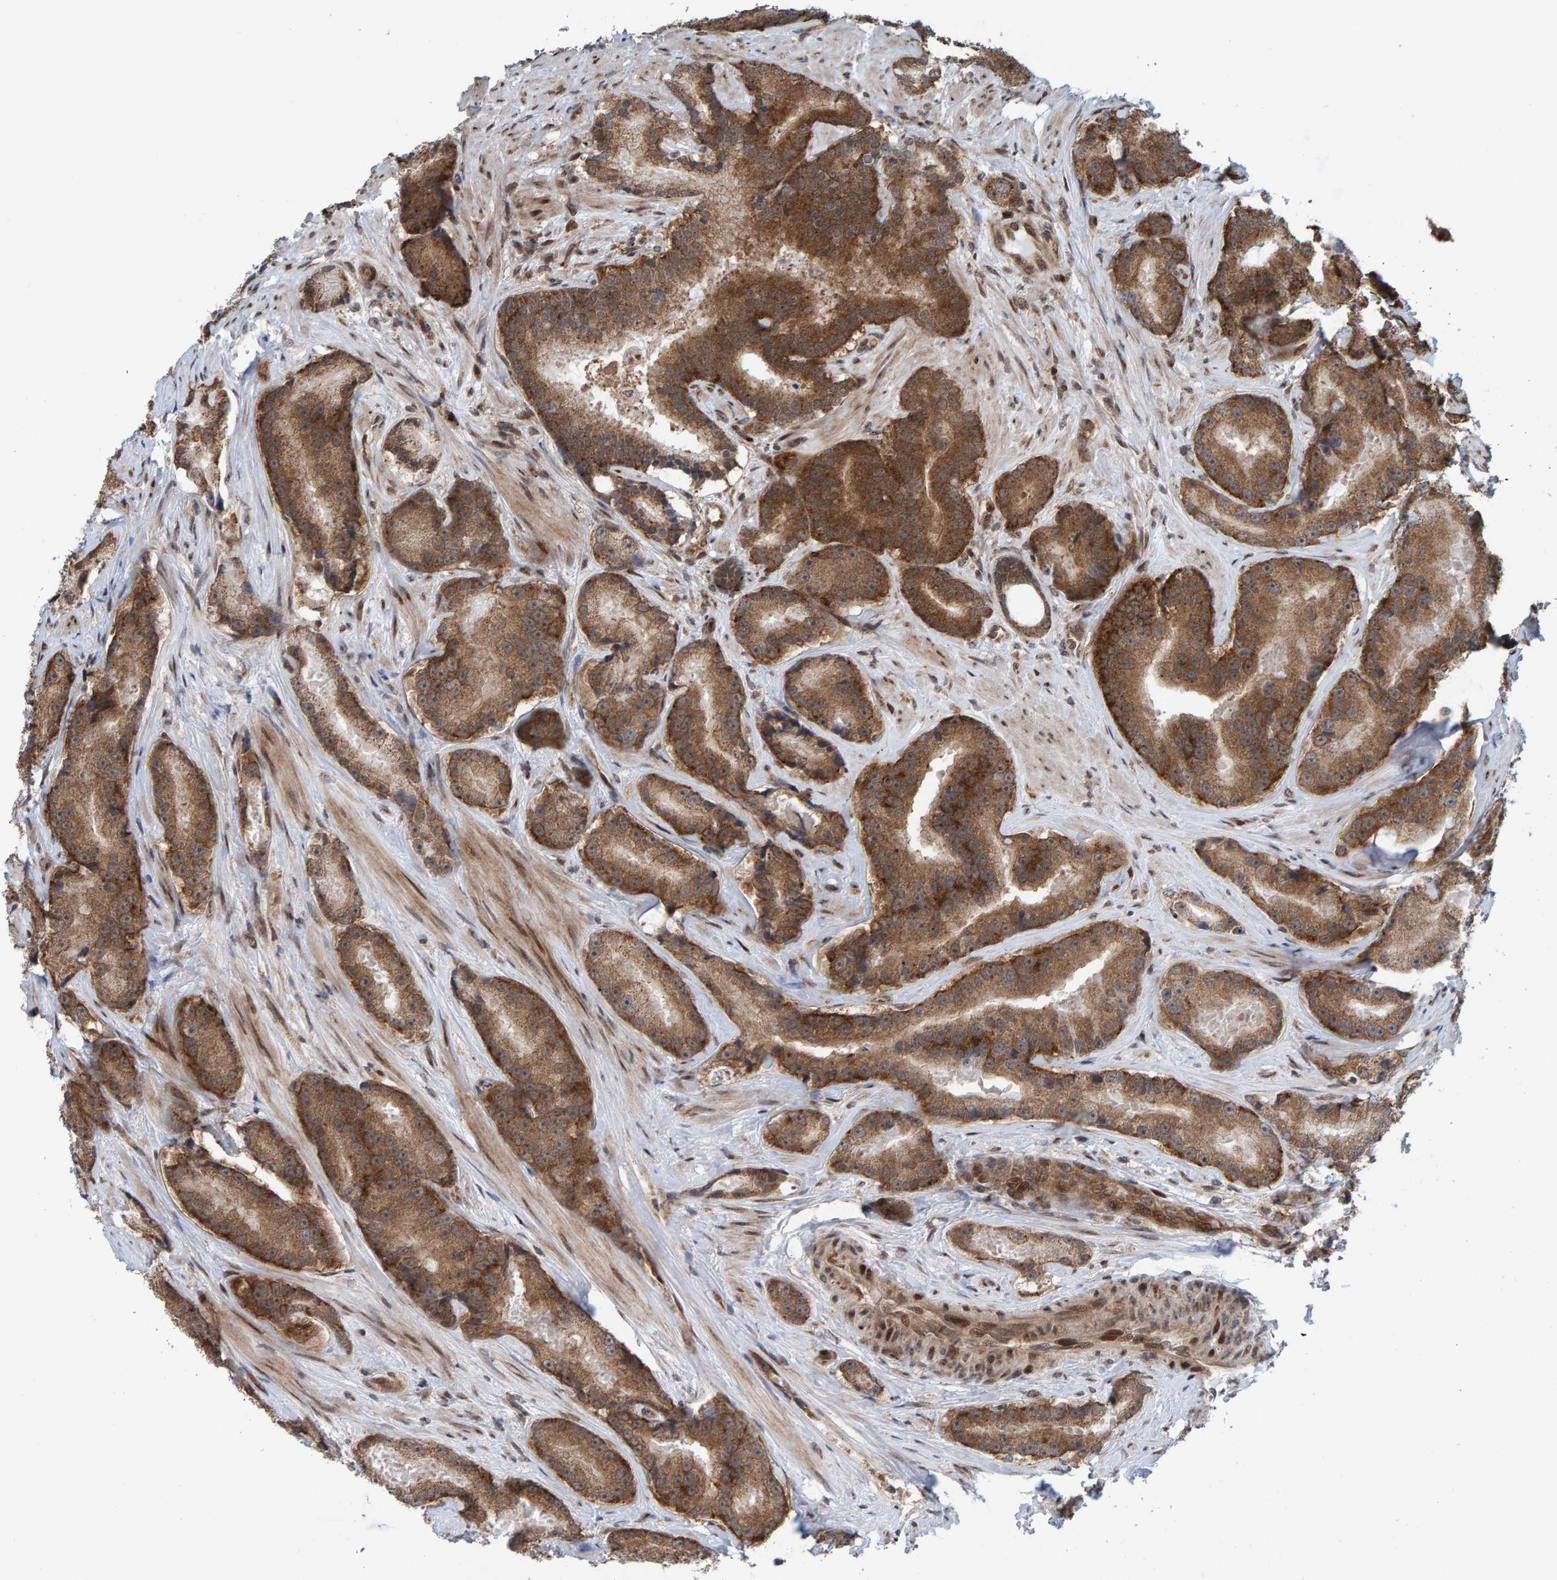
{"staining": {"intensity": "strong", "quantity": ">75%", "location": "cytoplasmic/membranous"}, "tissue": "prostate cancer", "cell_type": "Tumor cells", "image_type": "cancer", "snomed": [{"axis": "morphology", "description": "Adenocarcinoma, High grade"}, {"axis": "topography", "description": "Prostate"}], "caption": "Strong cytoplasmic/membranous expression for a protein is seen in about >75% of tumor cells of prostate cancer using immunohistochemistry.", "gene": "ZNF366", "patient": {"sex": "male", "age": 55}}